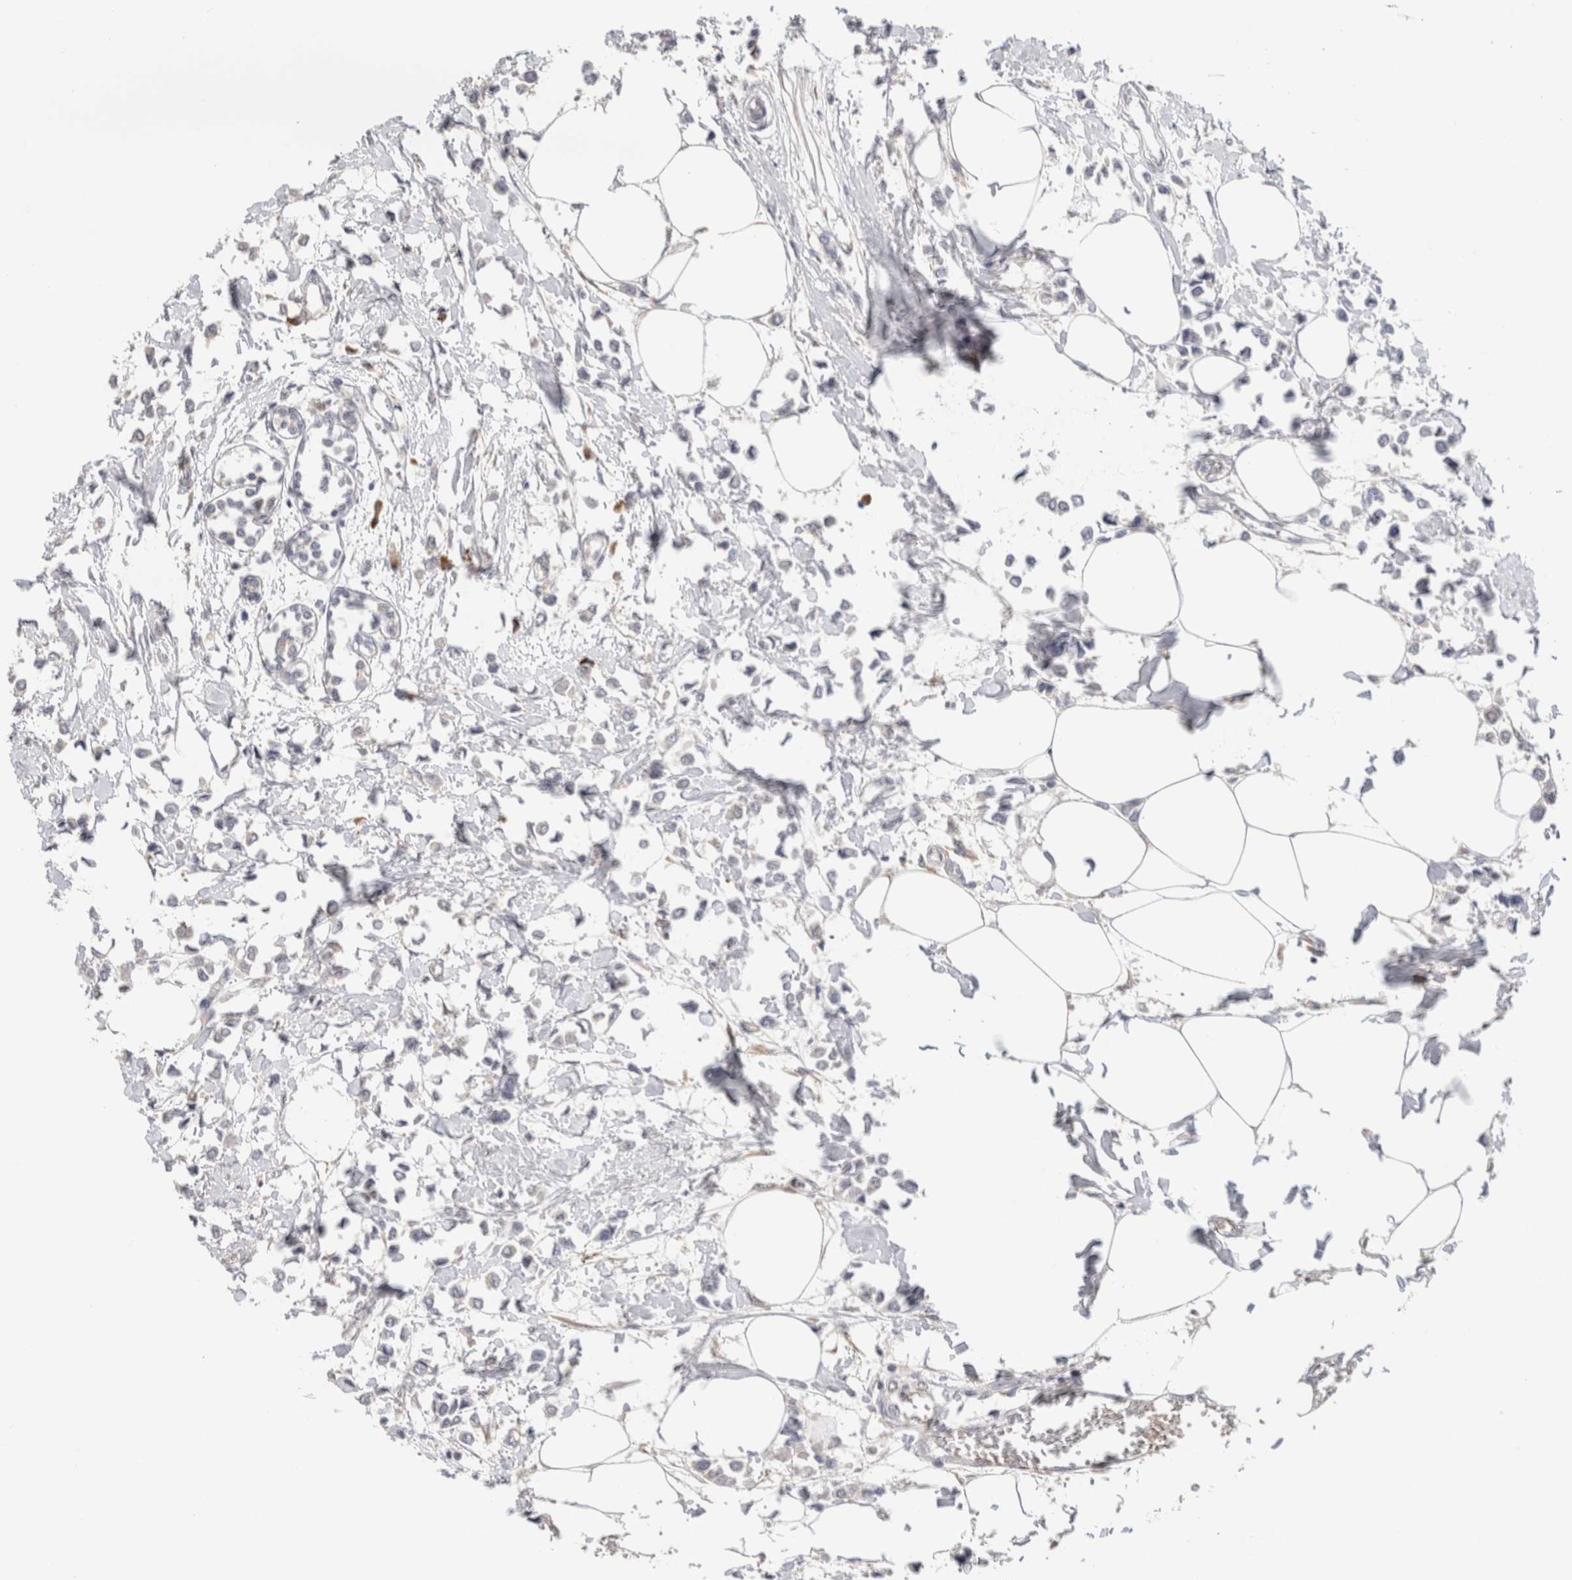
{"staining": {"intensity": "negative", "quantity": "none", "location": "none"}, "tissue": "breast cancer", "cell_type": "Tumor cells", "image_type": "cancer", "snomed": [{"axis": "morphology", "description": "Lobular carcinoma"}, {"axis": "topography", "description": "Breast"}], "caption": "Human lobular carcinoma (breast) stained for a protein using immunohistochemistry (IHC) displays no positivity in tumor cells.", "gene": "APOL2", "patient": {"sex": "female", "age": 51}}